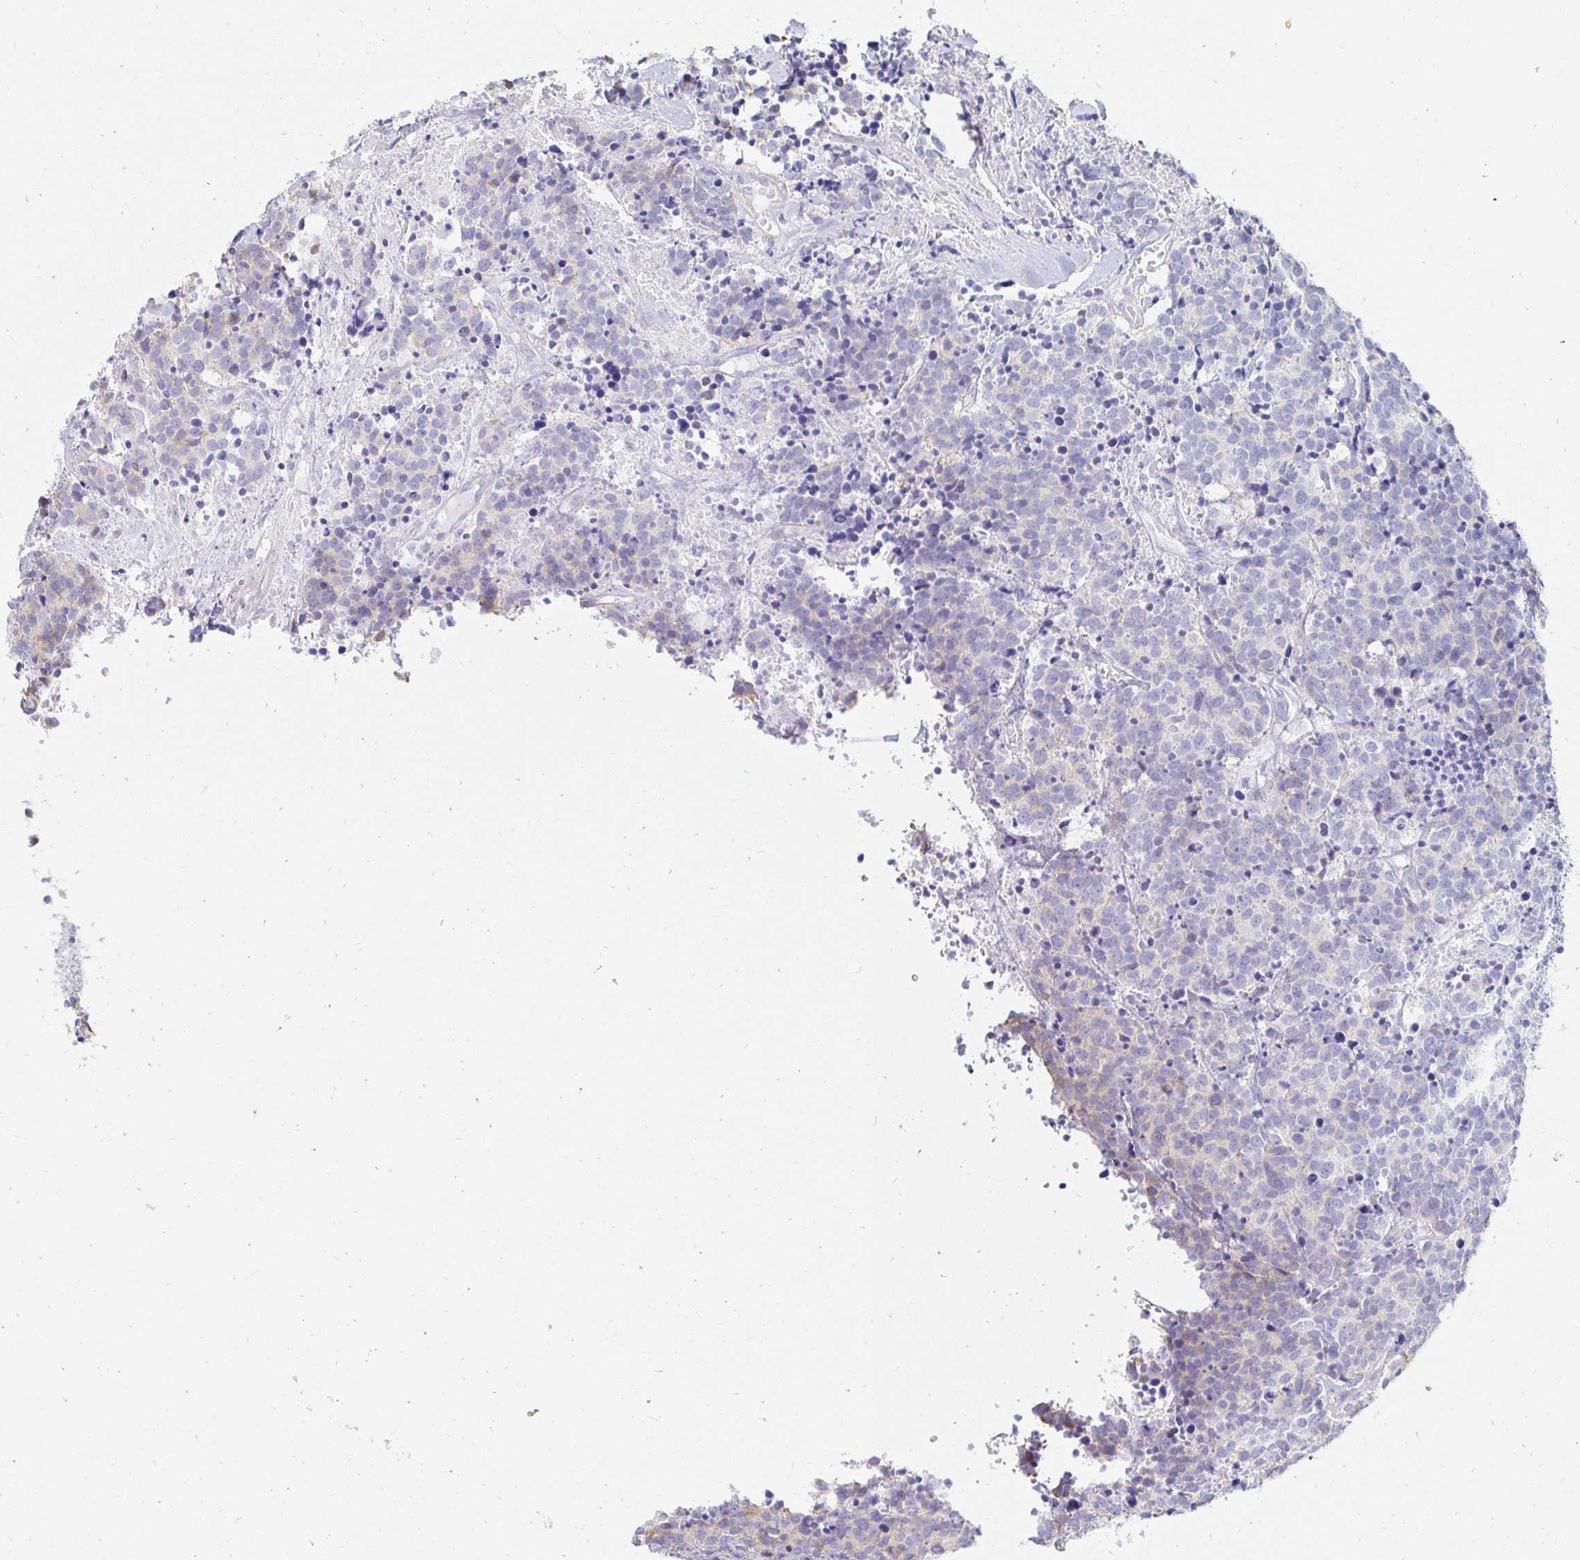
{"staining": {"intensity": "negative", "quantity": "none", "location": "none"}, "tissue": "carcinoid", "cell_type": "Tumor cells", "image_type": "cancer", "snomed": [{"axis": "morphology", "description": "Carcinoid, malignant, NOS"}, {"axis": "topography", "description": "Skin"}], "caption": "DAB (3,3'-diaminobenzidine) immunohistochemical staining of carcinoid shows no significant staining in tumor cells. The staining is performed using DAB (3,3'-diaminobenzidine) brown chromogen with nuclei counter-stained in using hematoxylin.", "gene": "CAPSL", "patient": {"sex": "female", "age": 79}}